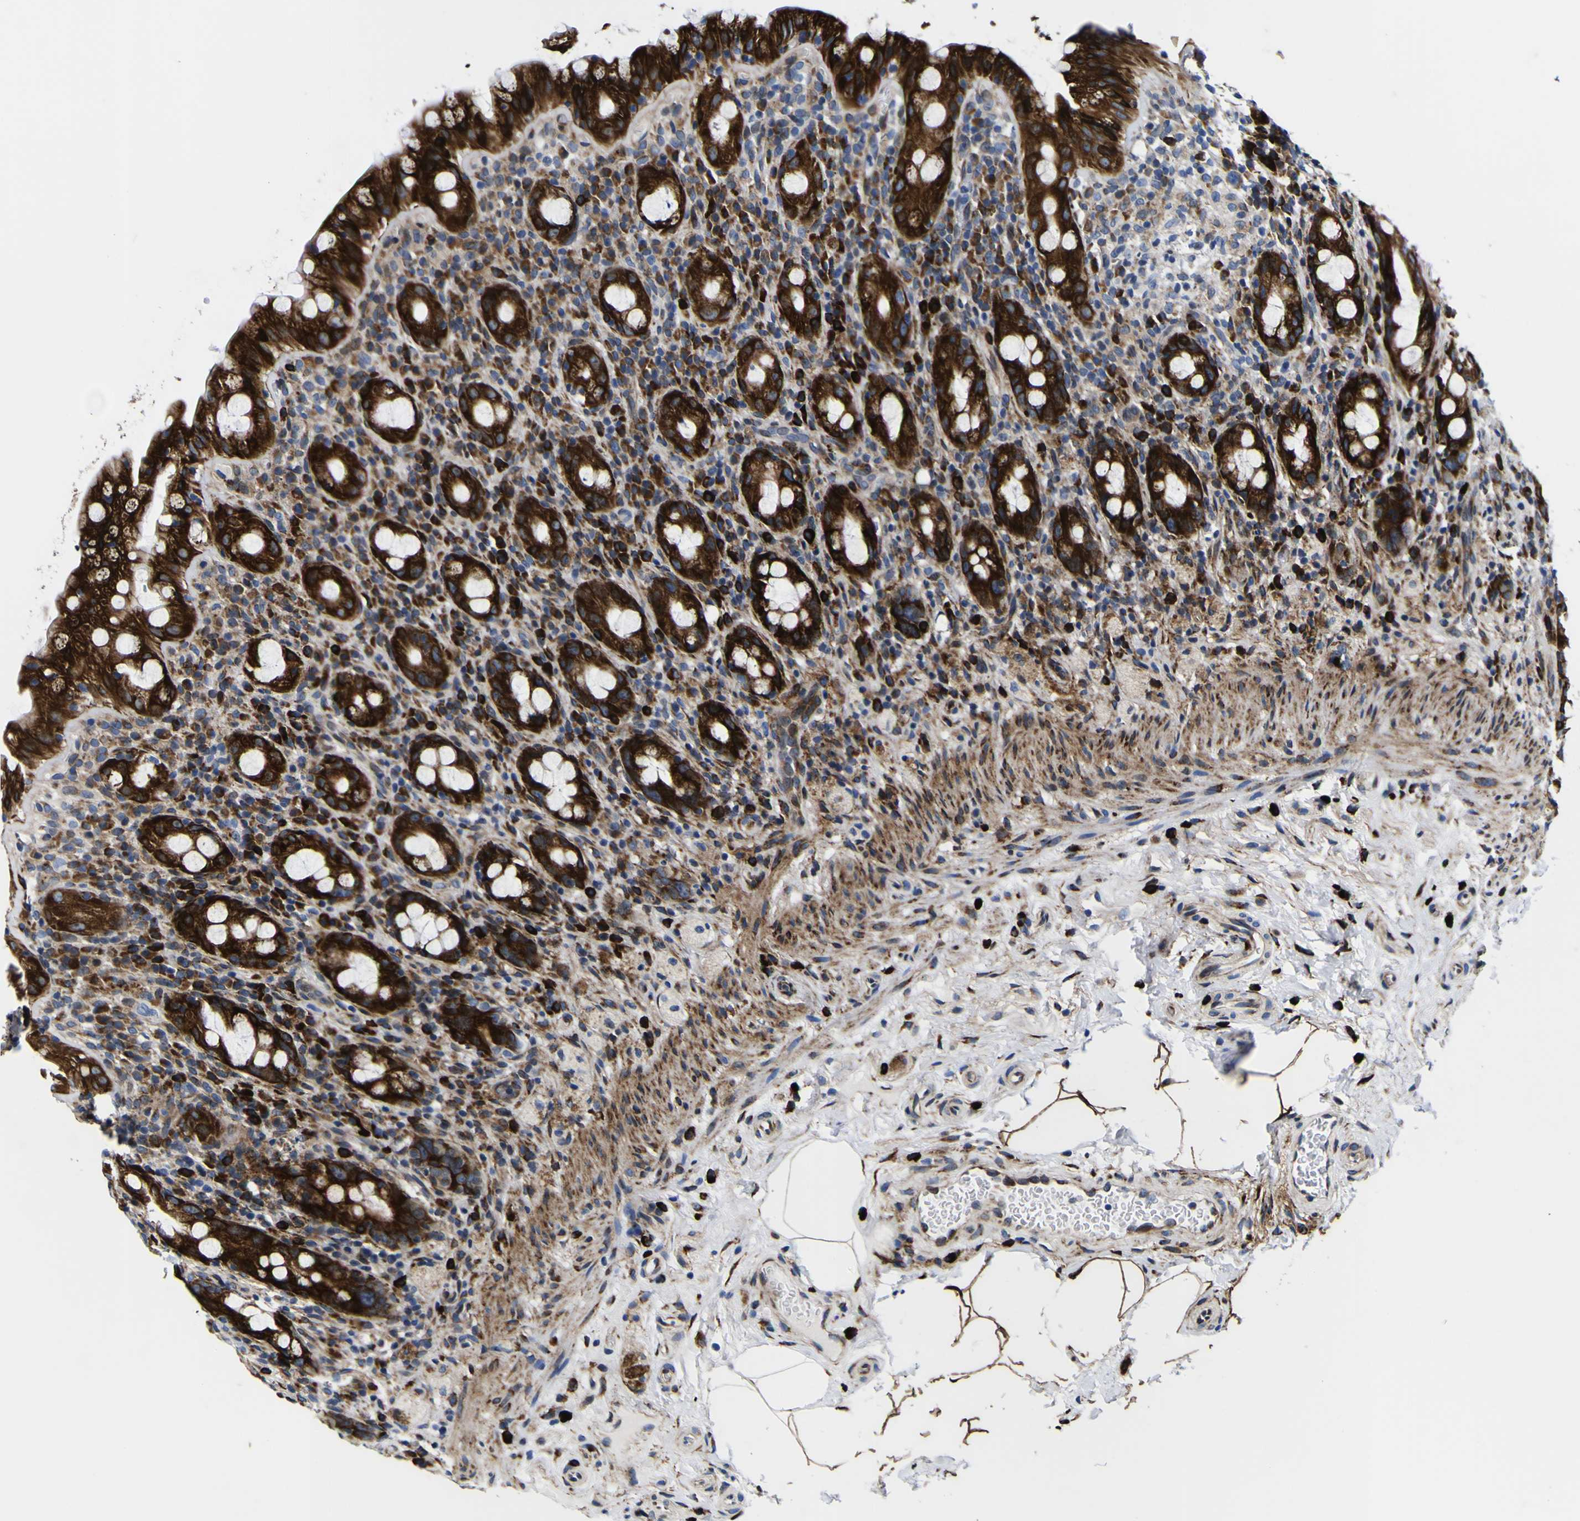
{"staining": {"intensity": "strong", "quantity": ">75%", "location": "cytoplasmic/membranous"}, "tissue": "rectum", "cell_type": "Glandular cells", "image_type": "normal", "snomed": [{"axis": "morphology", "description": "Normal tissue, NOS"}, {"axis": "topography", "description": "Rectum"}], "caption": "Immunohistochemistry (DAB) staining of unremarkable human rectum demonstrates strong cytoplasmic/membranous protein staining in about >75% of glandular cells.", "gene": "SCD", "patient": {"sex": "male", "age": 44}}